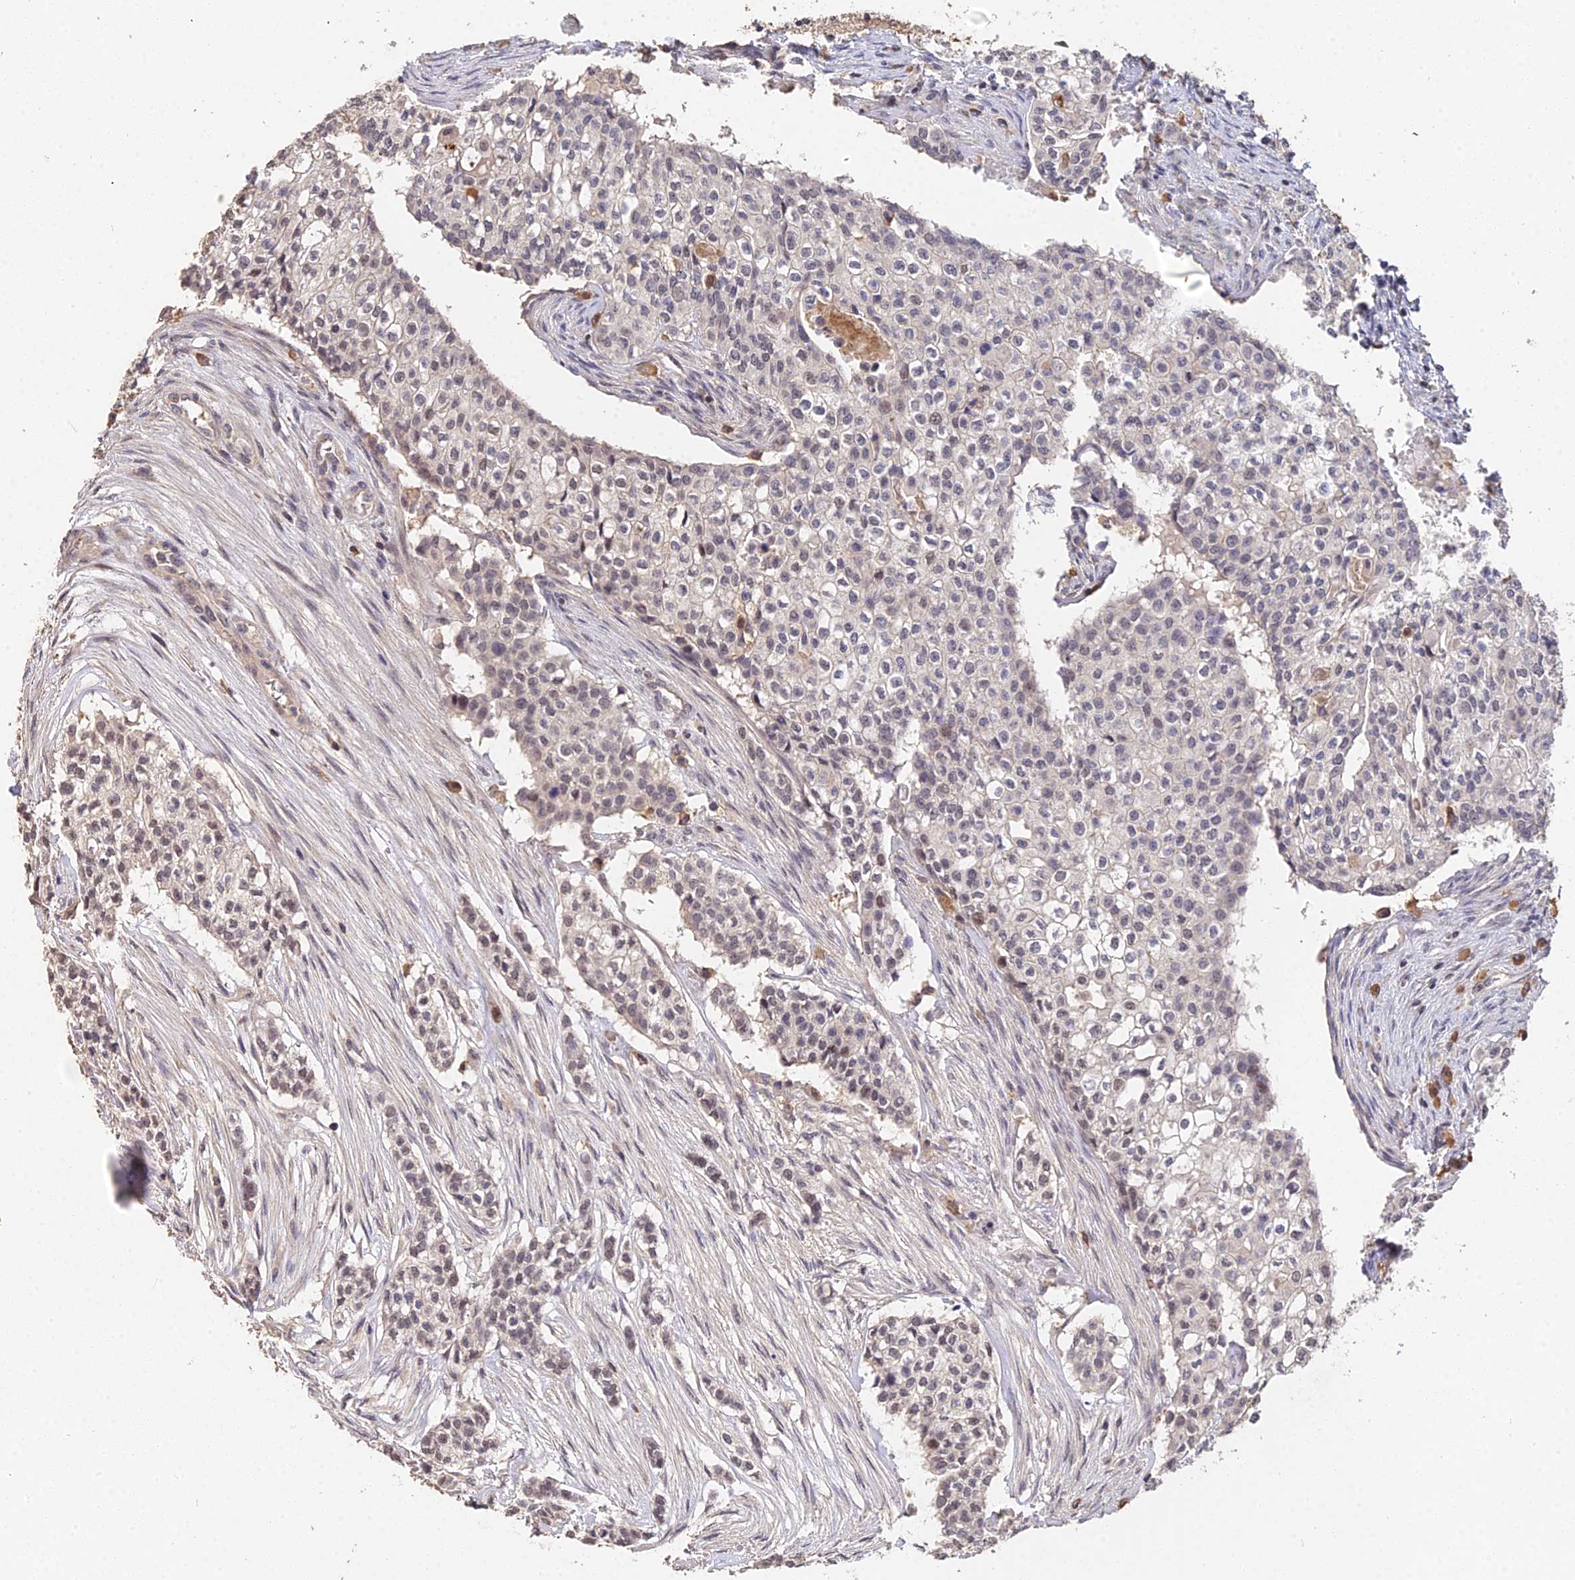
{"staining": {"intensity": "weak", "quantity": "25%-75%", "location": "nuclear"}, "tissue": "head and neck cancer", "cell_type": "Tumor cells", "image_type": "cancer", "snomed": [{"axis": "morphology", "description": "Adenocarcinoma, NOS"}, {"axis": "topography", "description": "Head-Neck"}], "caption": "An immunohistochemistry micrograph of neoplastic tissue is shown. Protein staining in brown highlights weak nuclear positivity in head and neck cancer within tumor cells.", "gene": "LSM5", "patient": {"sex": "male", "age": 81}}